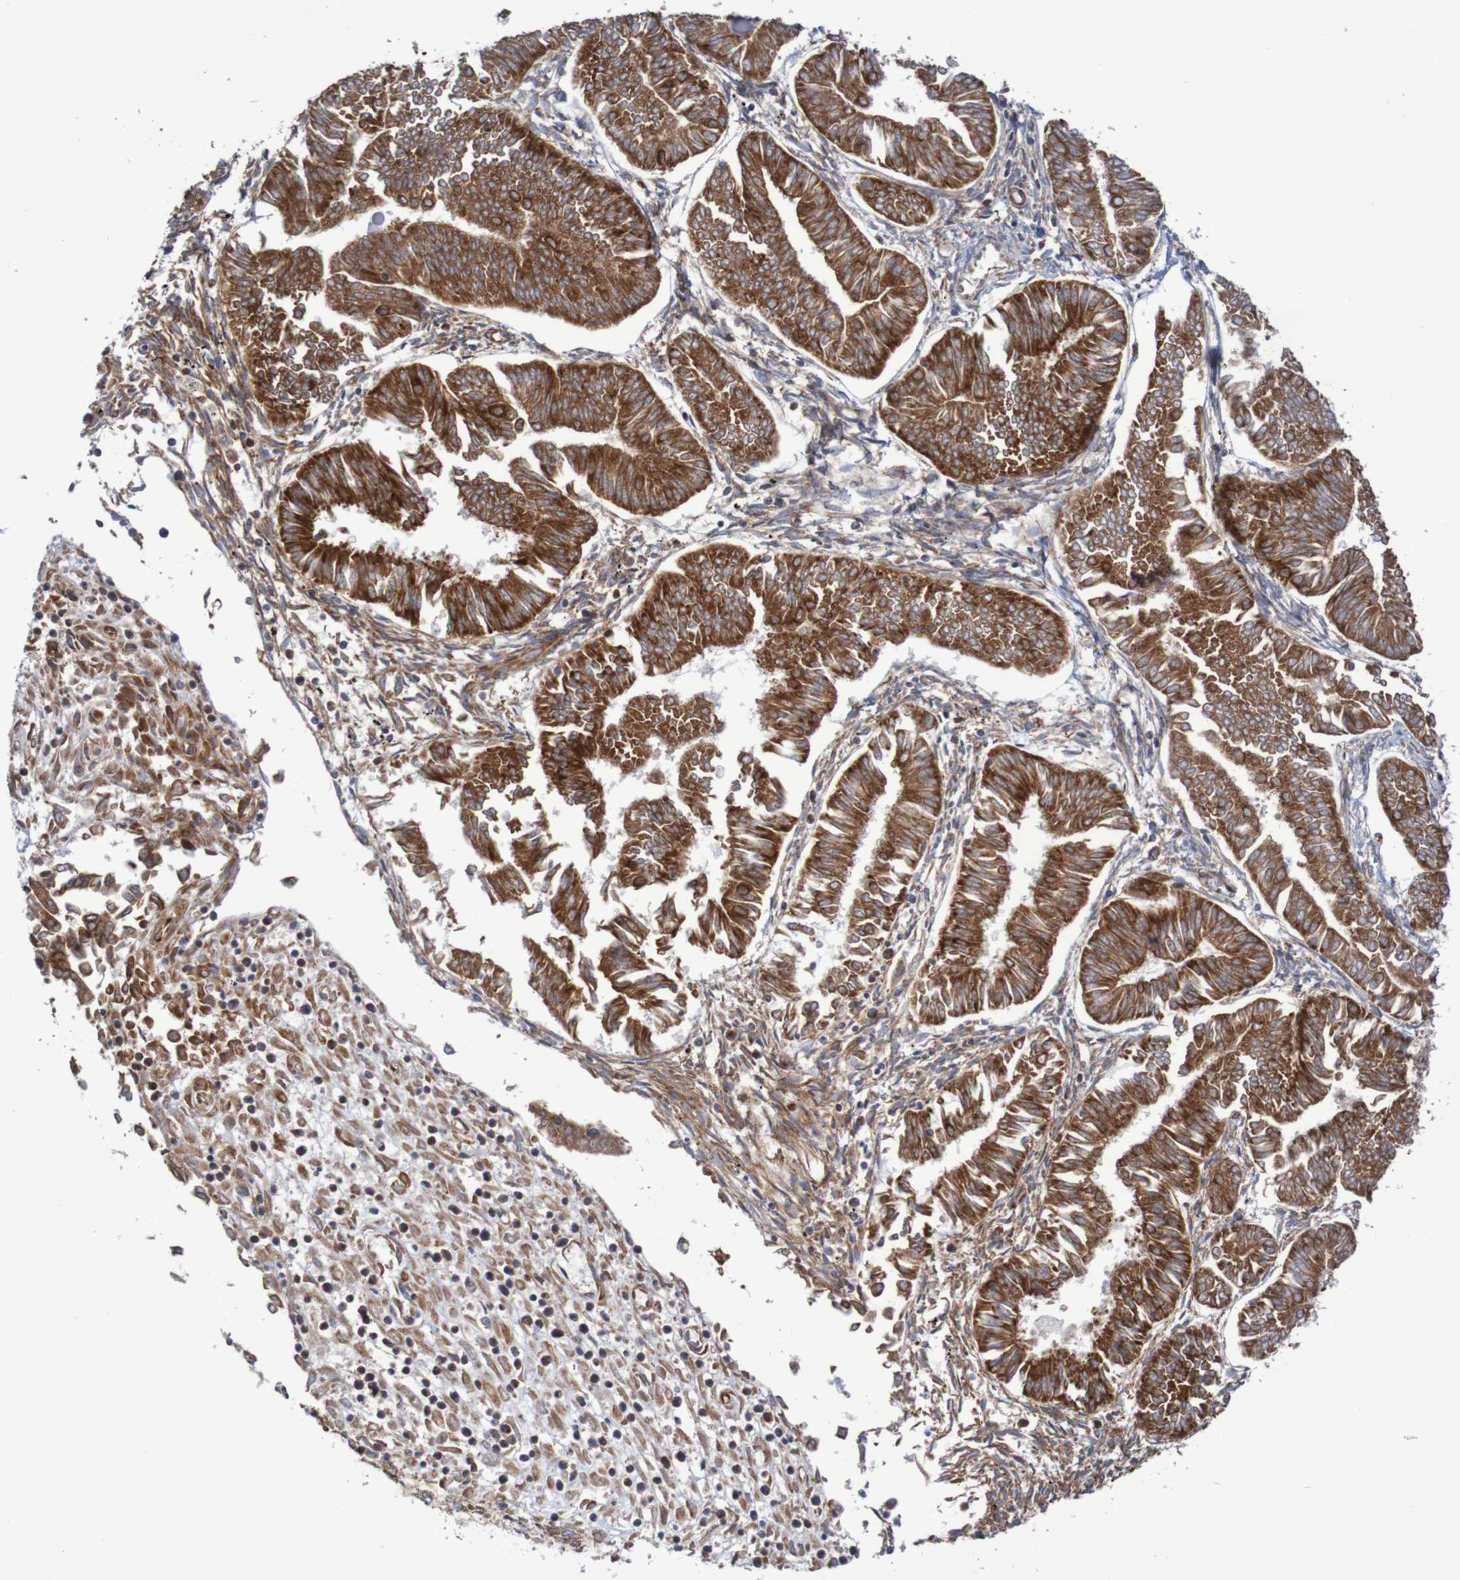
{"staining": {"intensity": "strong", "quantity": ">75%", "location": "cytoplasmic/membranous"}, "tissue": "endometrial cancer", "cell_type": "Tumor cells", "image_type": "cancer", "snomed": [{"axis": "morphology", "description": "Adenocarcinoma, NOS"}, {"axis": "topography", "description": "Endometrium"}], "caption": "Immunohistochemical staining of human endometrial cancer shows strong cytoplasmic/membranous protein positivity in approximately >75% of tumor cells.", "gene": "FXR2", "patient": {"sex": "female", "age": 53}}